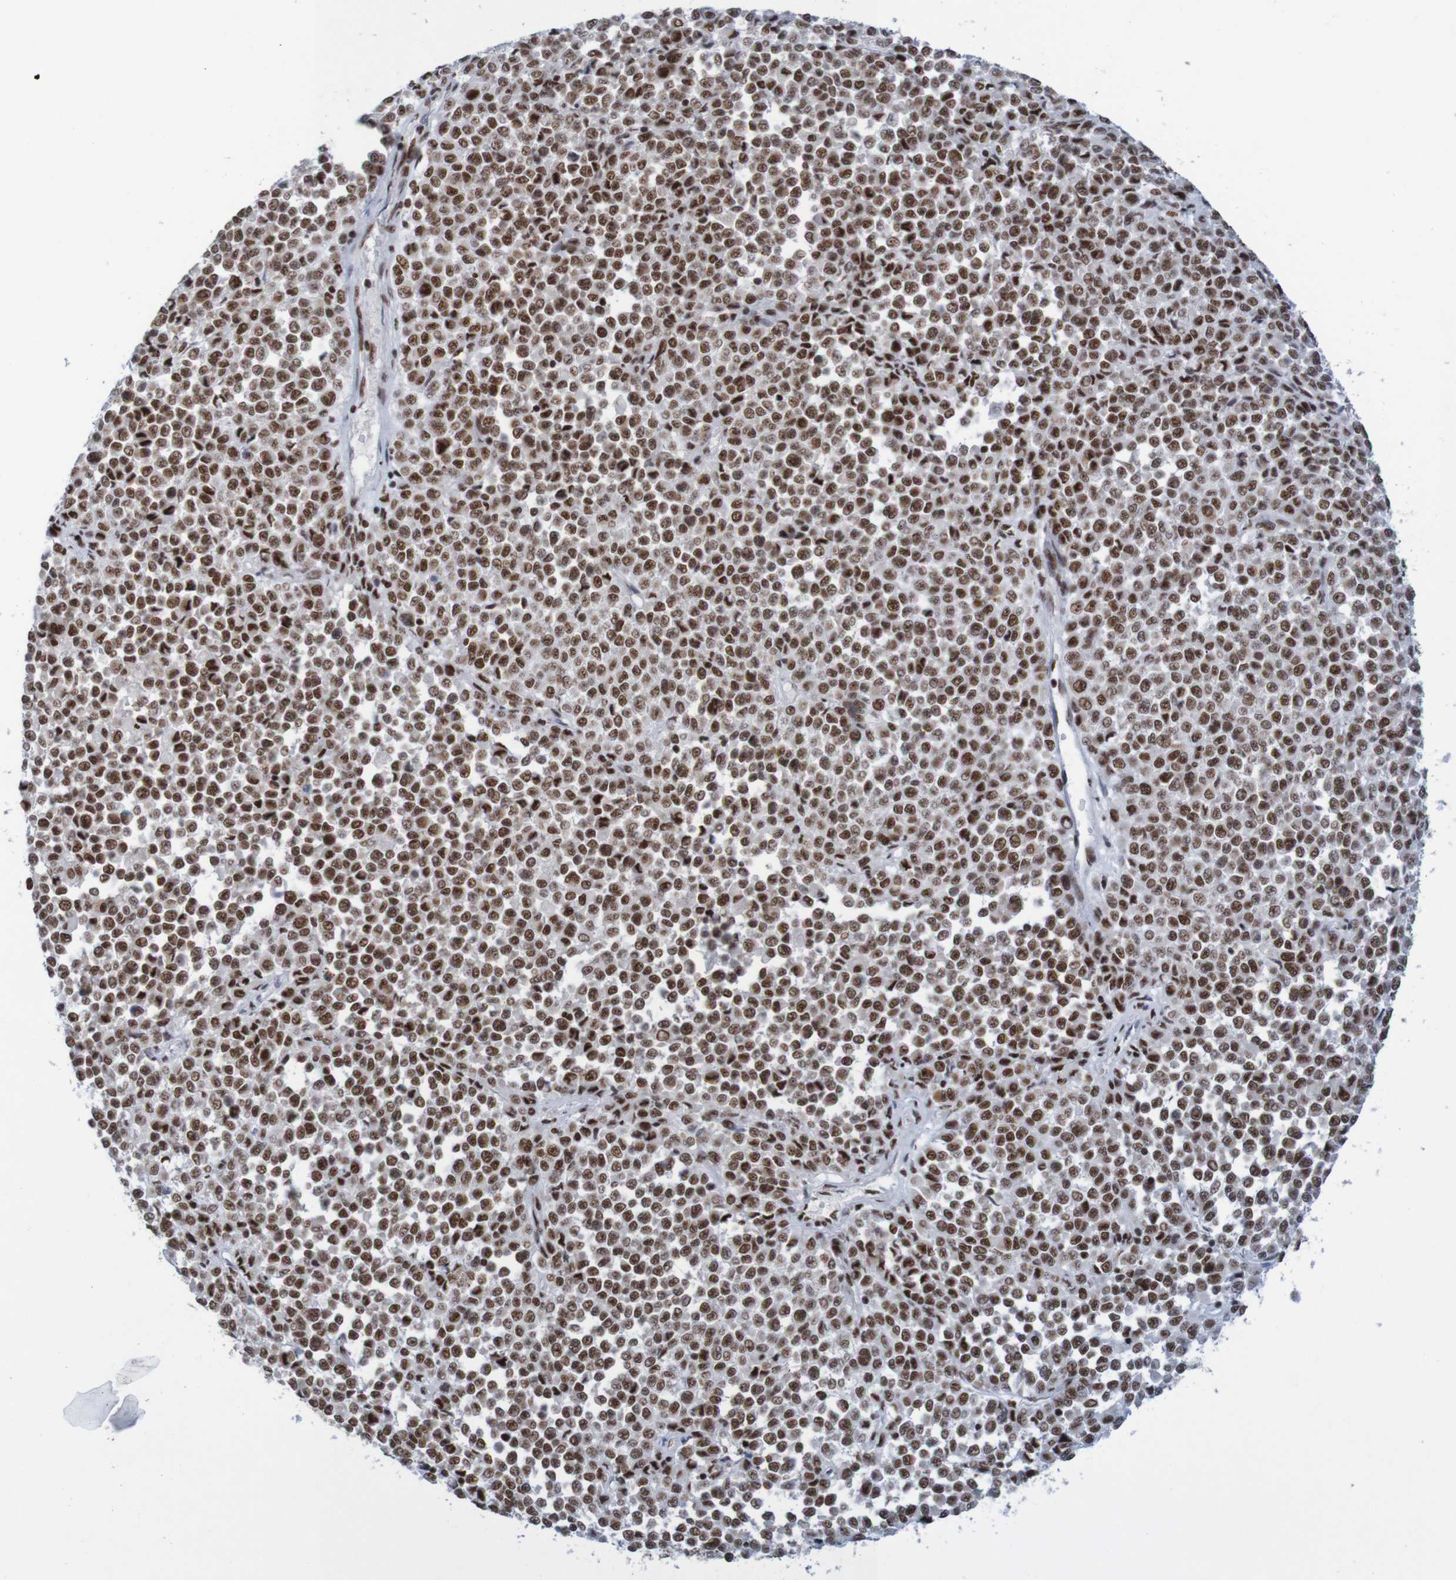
{"staining": {"intensity": "strong", "quantity": ">75%", "location": "nuclear"}, "tissue": "melanoma", "cell_type": "Tumor cells", "image_type": "cancer", "snomed": [{"axis": "morphology", "description": "Malignant melanoma, Metastatic site"}, {"axis": "topography", "description": "Pancreas"}], "caption": "Immunohistochemical staining of human malignant melanoma (metastatic site) displays strong nuclear protein staining in about >75% of tumor cells.", "gene": "THRAP3", "patient": {"sex": "female", "age": 30}}